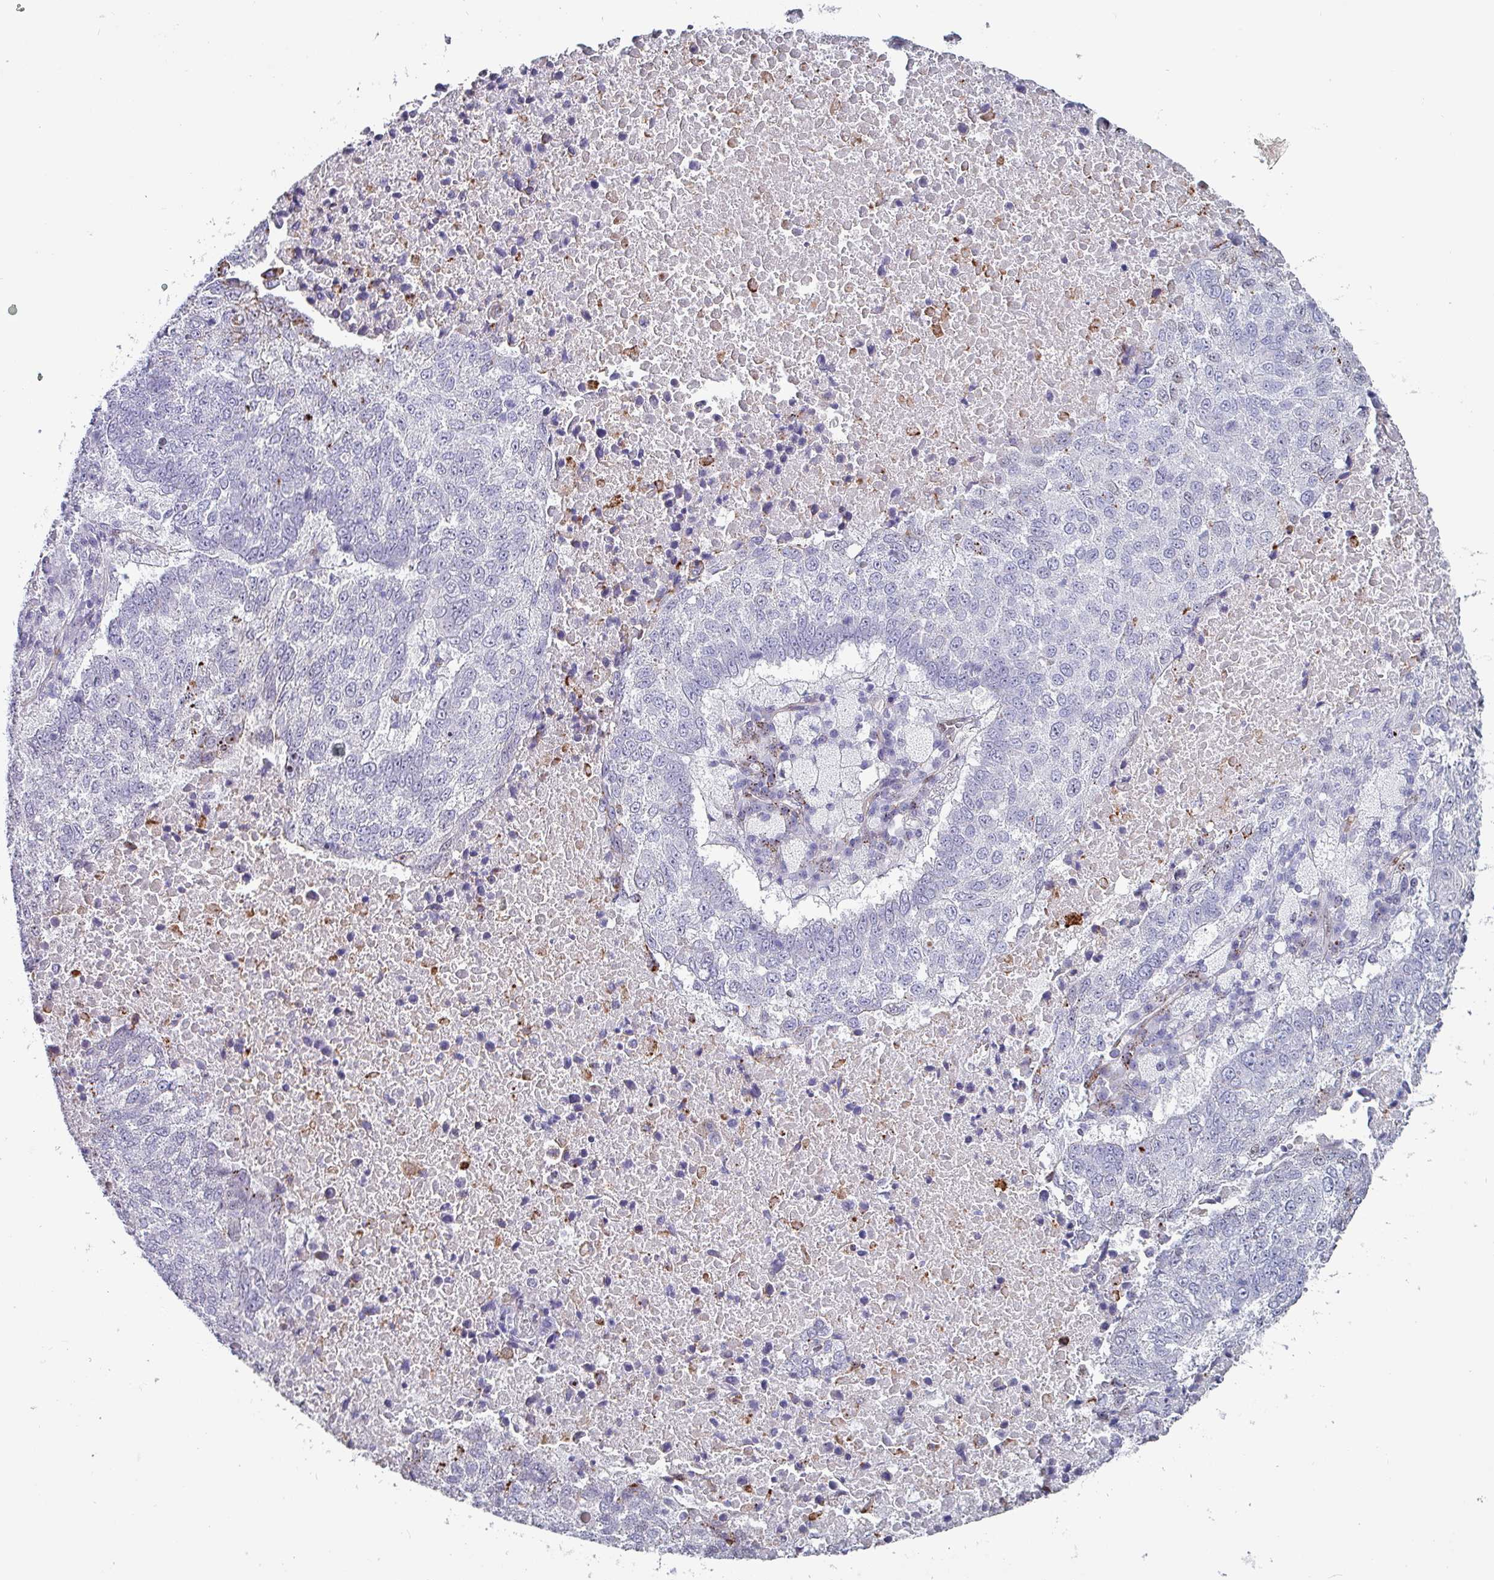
{"staining": {"intensity": "negative", "quantity": "none", "location": "none"}, "tissue": "lung cancer", "cell_type": "Tumor cells", "image_type": "cancer", "snomed": [{"axis": "morphology", "description": "Squamous cell carcinoma, NOS"}, {"axis": "topography", "description": "Lung"}], "caption": "A photomicrograph of human lung cancer is negative for staining in tumor cells.", "gene": "ZNF816-ZNF321P", "patient": {"sex": "male", "age": 73}}